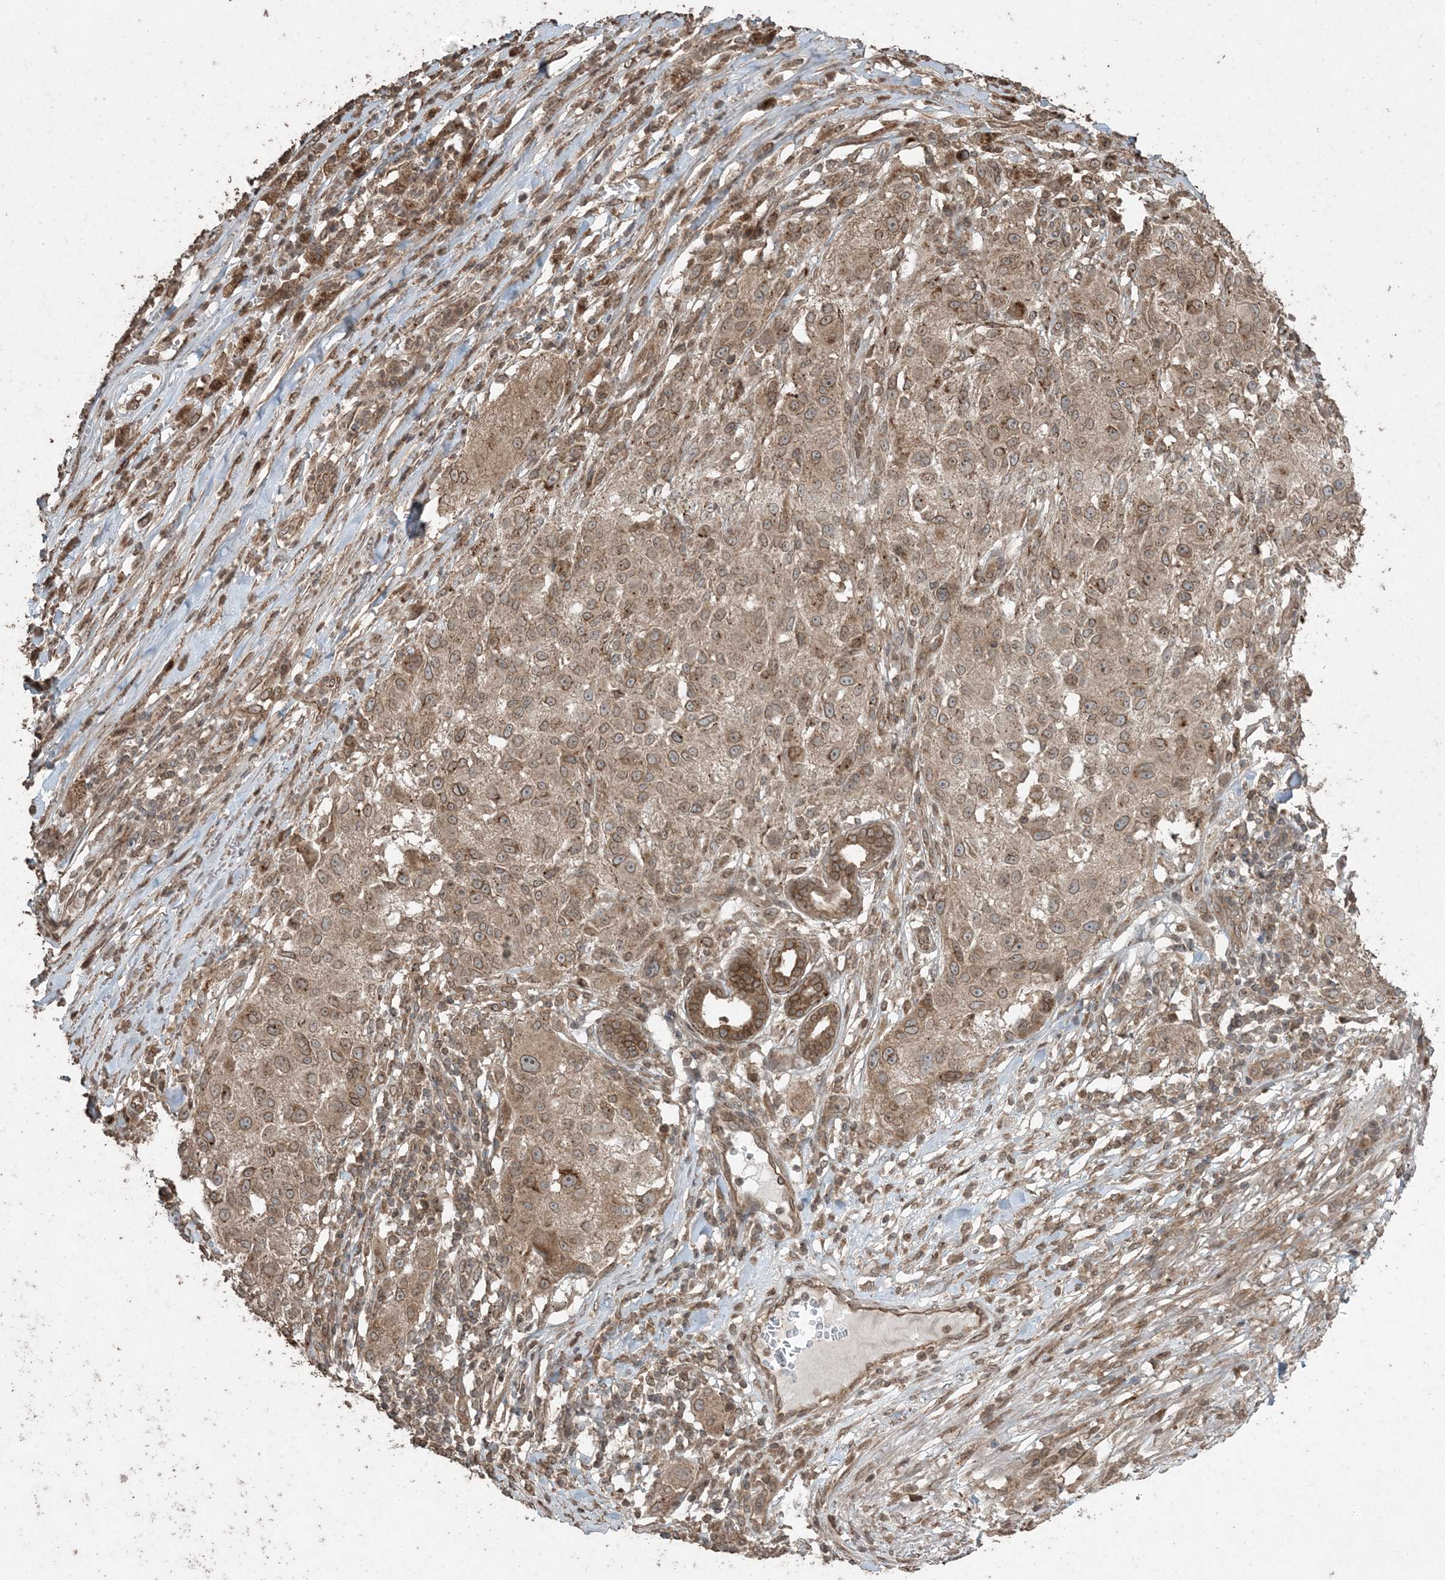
{"staining": {"intensity": "moderate", "quantity": ">75%", "location": "cytoplasmic/membranous,nuclear"}, "tissue": "melanoma", "cell_type": "Tumor cells", "image_type": "cancer", "snomed": [{"axis": "morphology", "description": "Necrosis, NOS"}, {"axis": "morphology", "description": "Malignant melanoma, NOS"}, {"axis": "topography", "description": "Skin"}], "caption": "Immunohistochemistry of melanoma exhibits medium levels of moderate cytoplasmic/membranous and nuclear positivity in approximately >75% of tumor cells.", "gene": "DDX19B", "patient": {"sex": "female", "age": 87}}